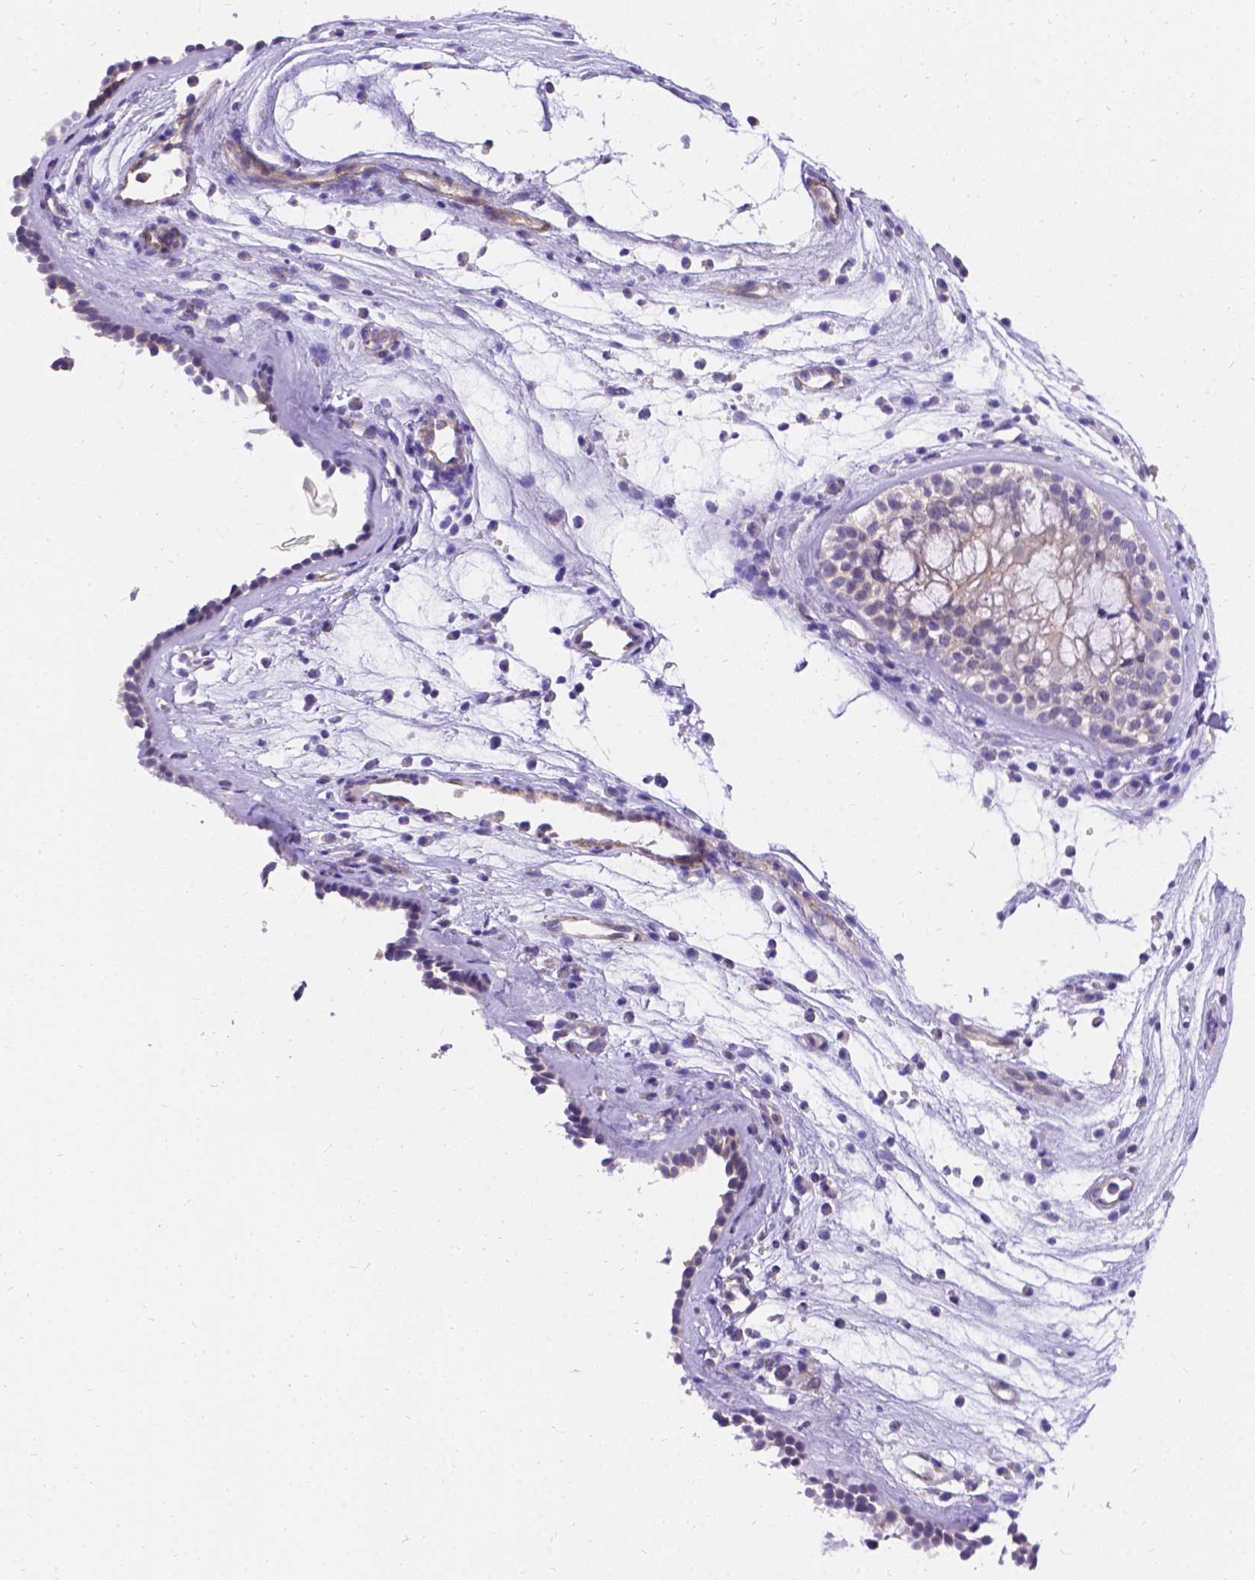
{"staining": {"intensity": "negative", "quantity": "none", "location": "none"}, "tissue": "nasopharynx", "cell_type": "Respiratory epithelial cells", "image_type": "normal", "snomed": [{"axis": "morphology", "description": "Normal tissue, NOS"}, {"axis": "topography", "description": "Nasopharynx"}], "caption": "High magnification brightfield microscopy of benign nasopharynx stained with DAB (3,3'-diaminobenzidine) (brown) and counterstained with hematoxylin (blue): respiratory epithelial cells show no significant expression.", "gene": "PALS1", "patient": {"sex": "male", "age": 77}}